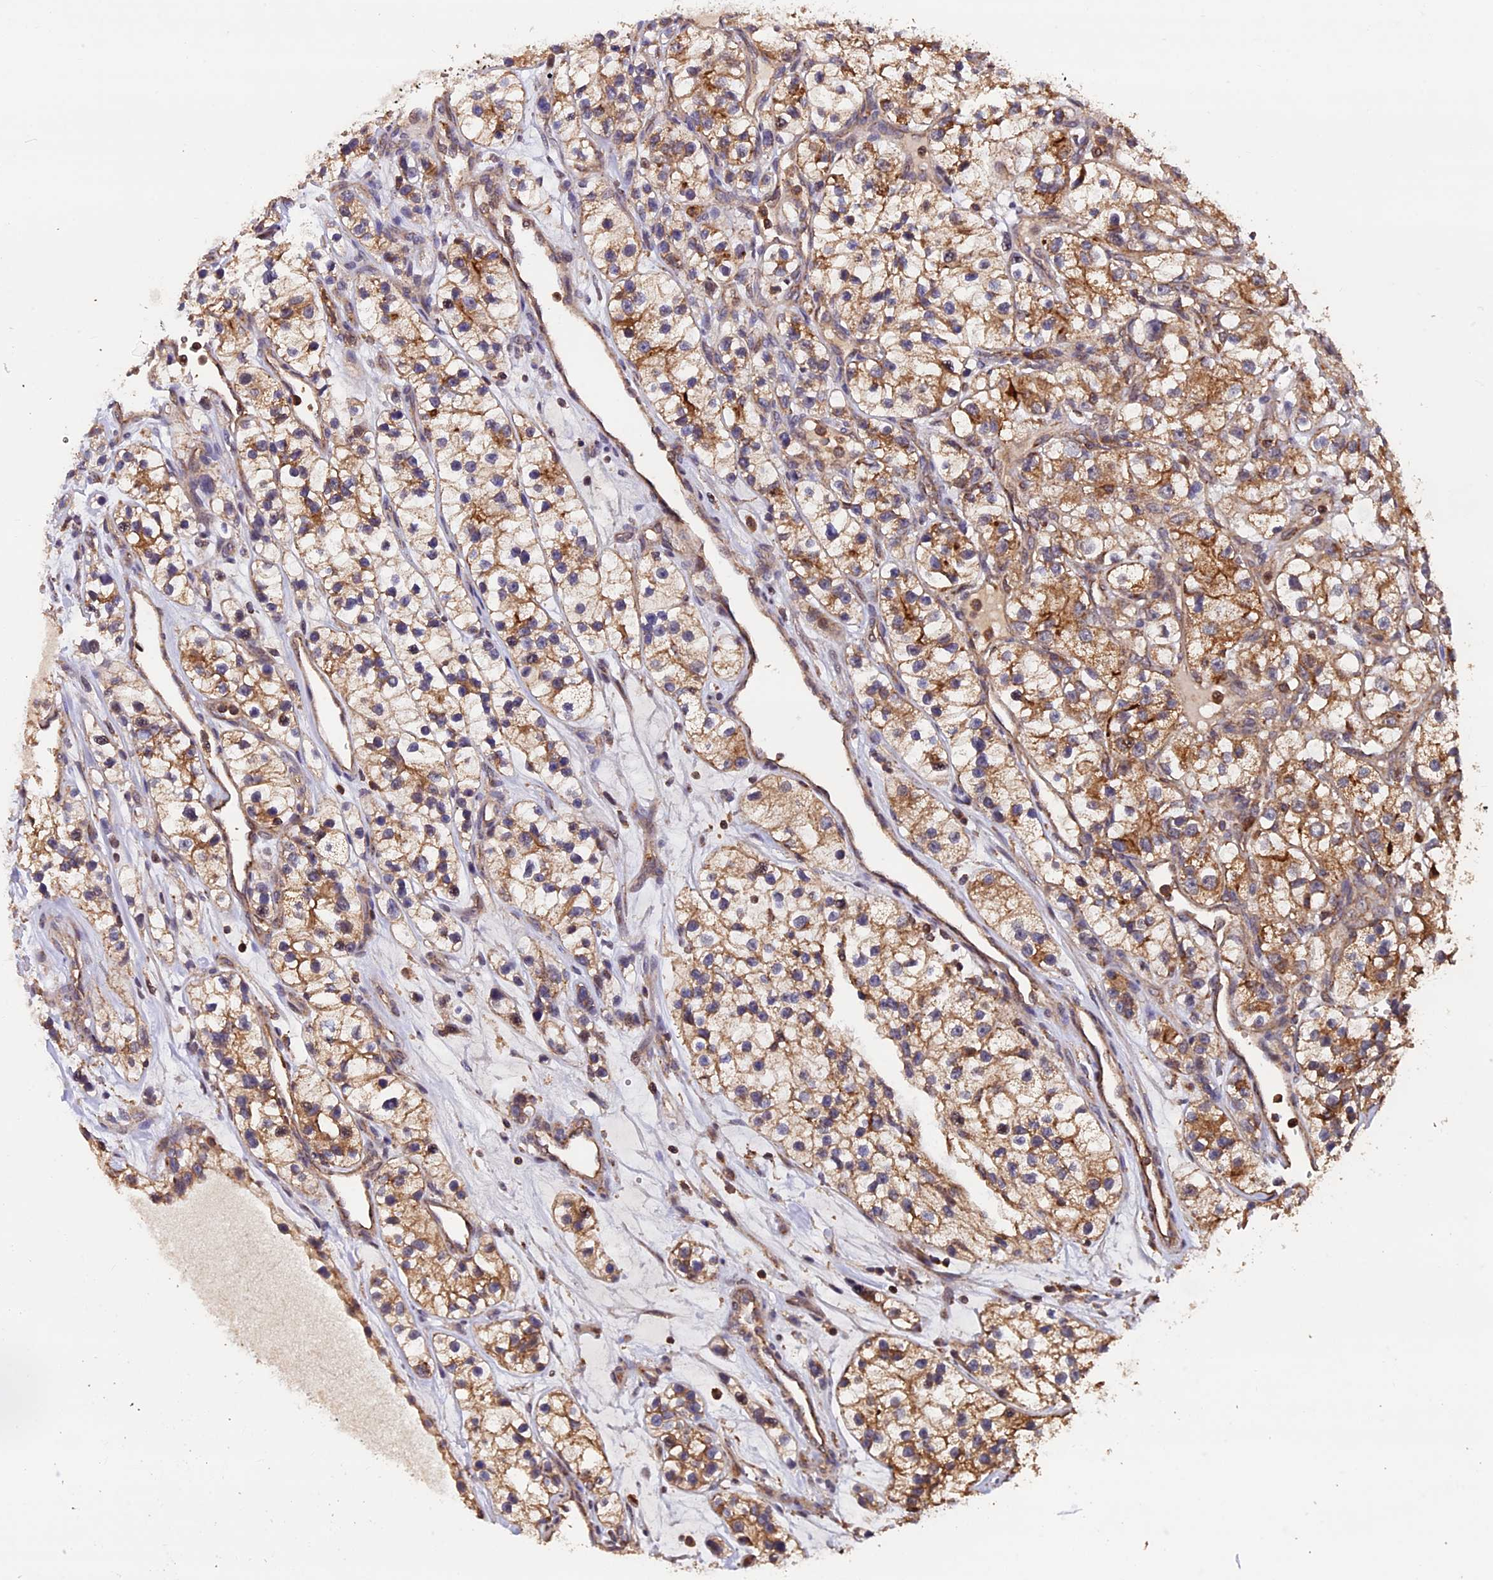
{"staining": {"intensity": "moderate", "quantity": ">75%", "location": "cytoplasmic/membranous"}, "tissue": "renal cancer", "cell_type": "Tumor cells", "image_type": "cancer", "snomed": [{"axis": "morphology", "description": "Adenocarcinoma, NOS"}, {"axis": "topography", "description": "Kidney"}], "caption": "About >75% of tumor cells in adenocarcinoma (renal) show moderate cytoplasmic/membranous protein expression as visualized by brown immunohistochemical staining.", "gene": "PKD2L2", "patient": {"sex": "female", "age": 57}}